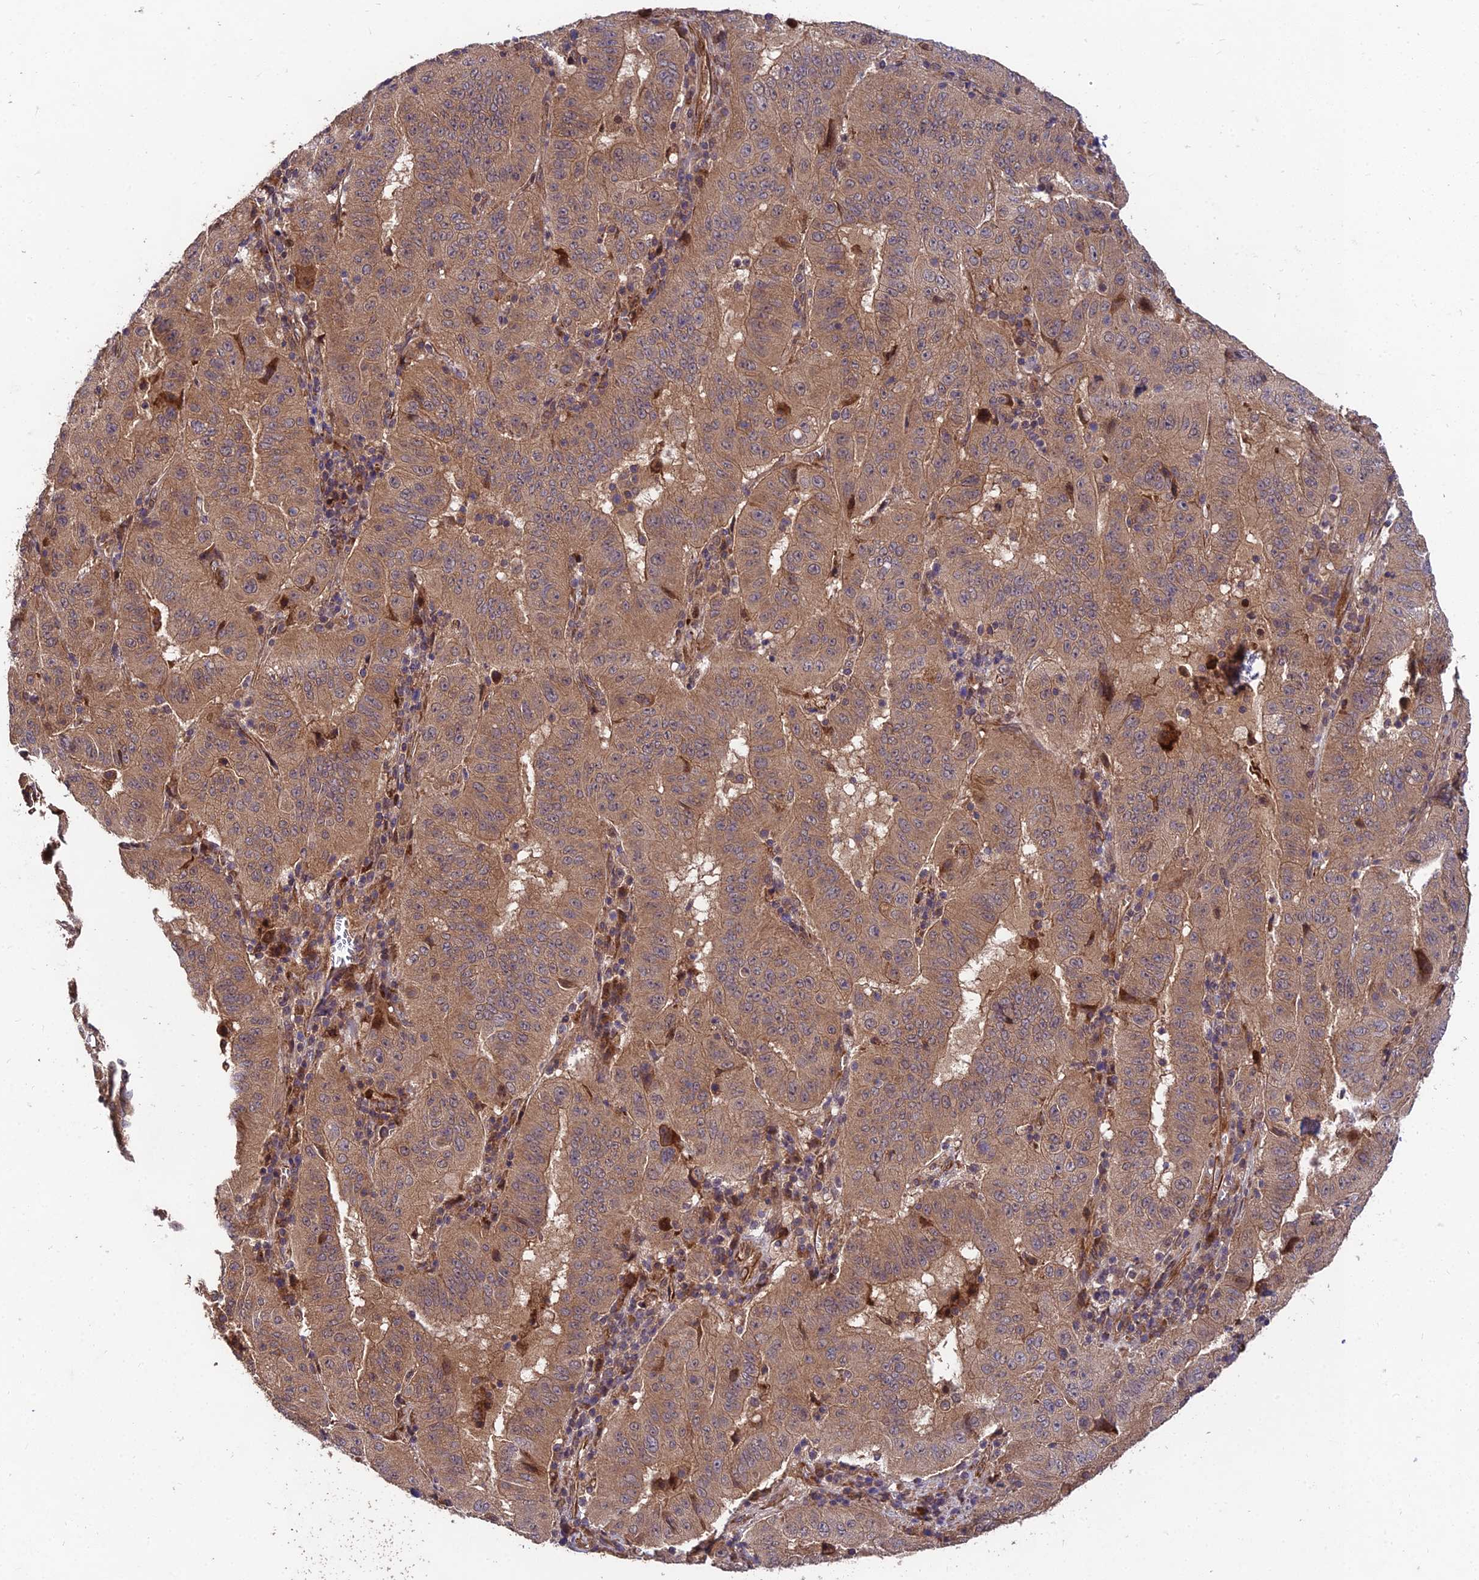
{"staining": {"intensity": "moderate", "quantity": ">75%", "location": "cytoplasmic/membranous"}, "tissue": "pancreatic cancer", "cell_type": "Tumor cells", "image_type": "cancer", "snomed": [{"axis": "morphology", "description": "Adenocarcinoma, NOS"}, {"axis": "topography", "description": "Pancreas"}], "caption": "Immunohistochemical staining of human adenocarcinoma (pancreatic) shows medium levels of moderate cytoplasmic/membranous expression in approximately >75% of tumor cells.", "gene": "MKKS", "patient": {"sex": "male", "age": 63}}